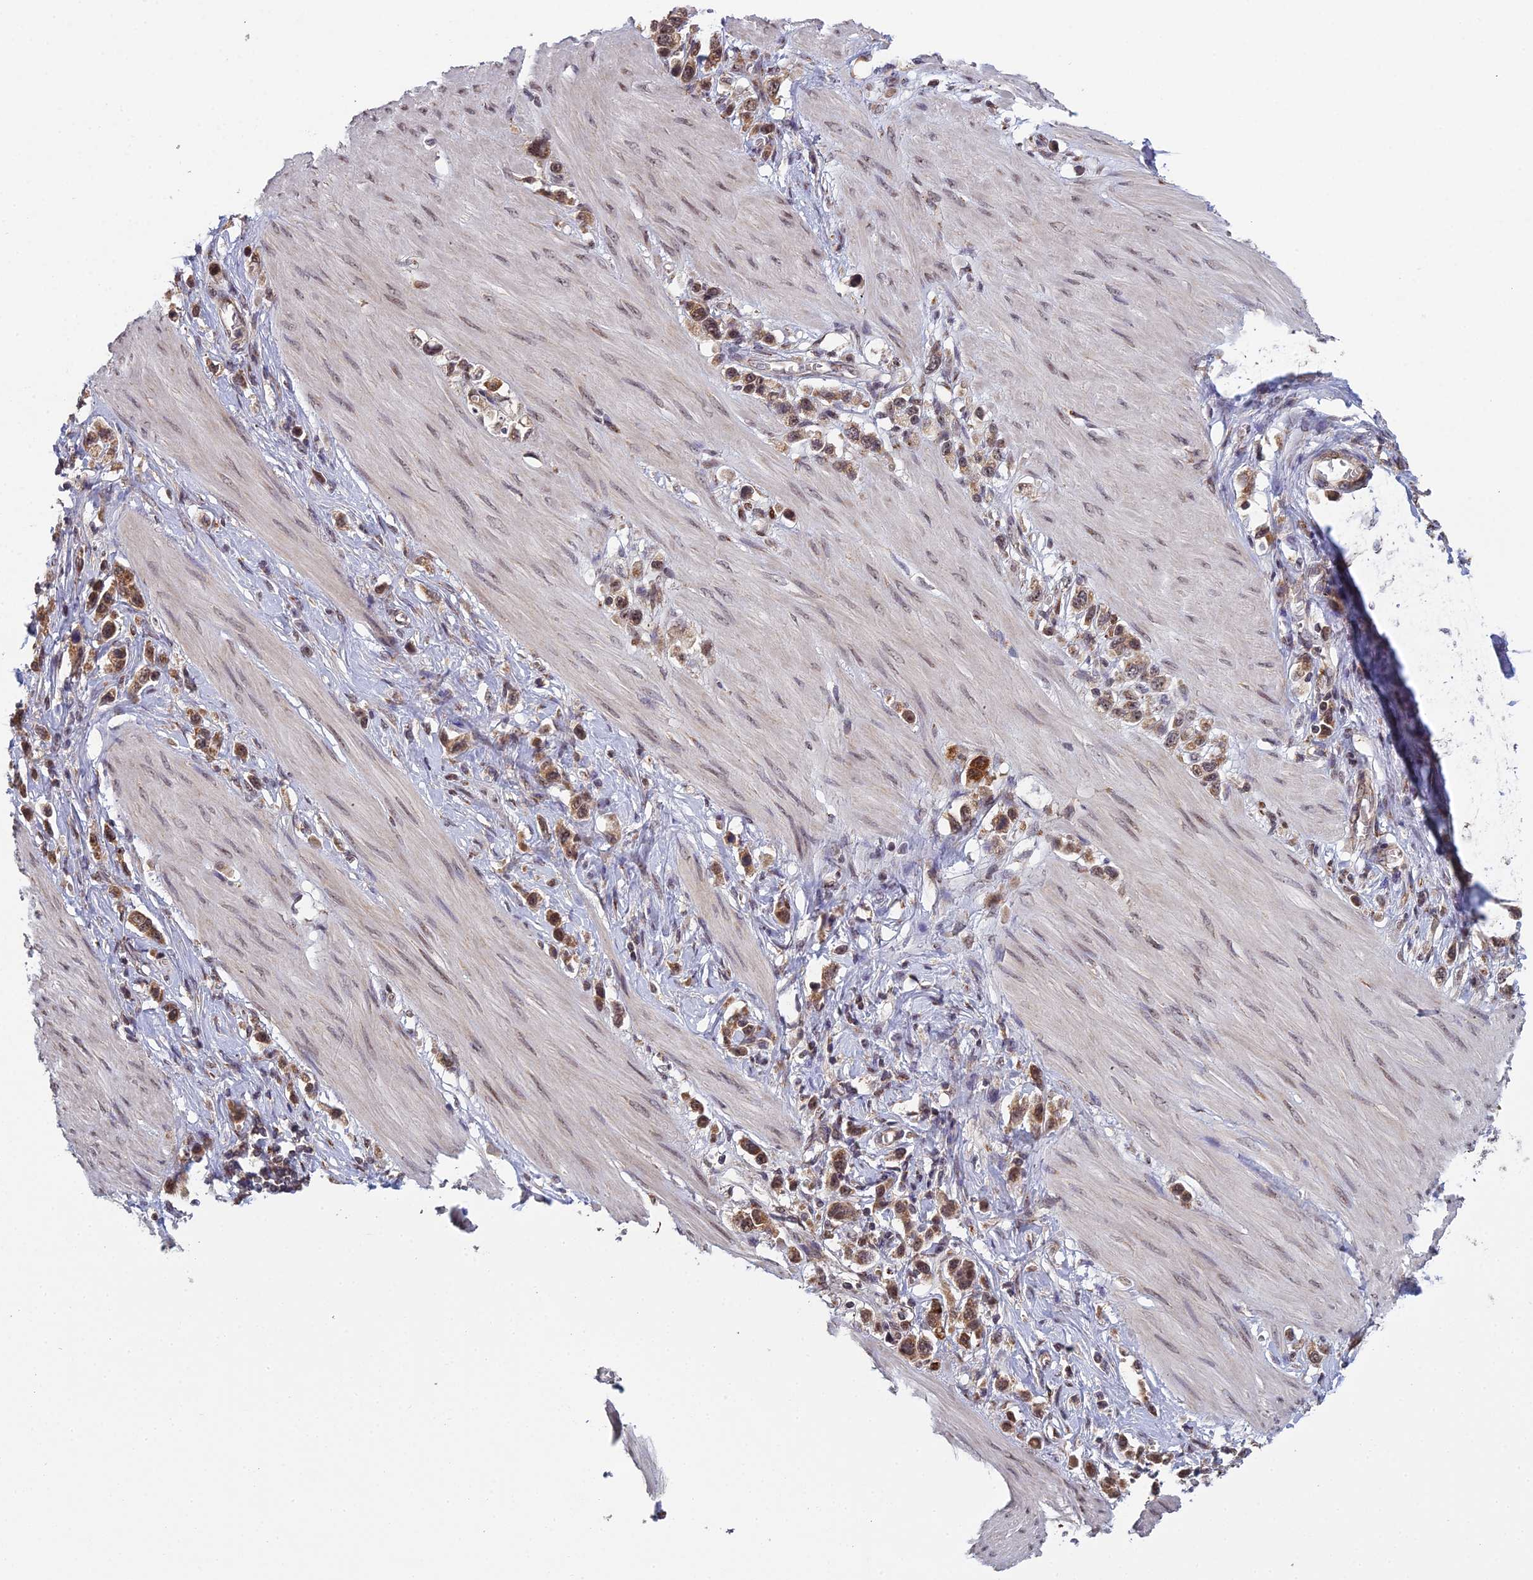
{"staining": {"intensity": "moderate", "quantity": ">75%", "location": "cytoplasmic/membranous,nuclear"}, "tissue": "stomach cancer", "cell_type": "Tumor cells", "image_type": "cancer", "snomed": [{"axis": "morphology", "description": "Adenocarcinoma, NOS"}, {"axis": "topography", "description": "Stomach"}], "caption": "A brown stain highlights moderate cytoplasmic/membranous and nuclear positivity of a protein in human stomach cancer tumor cells.", "gene": "MEOX1", "patient": {"sex": "female", "age": 65}}